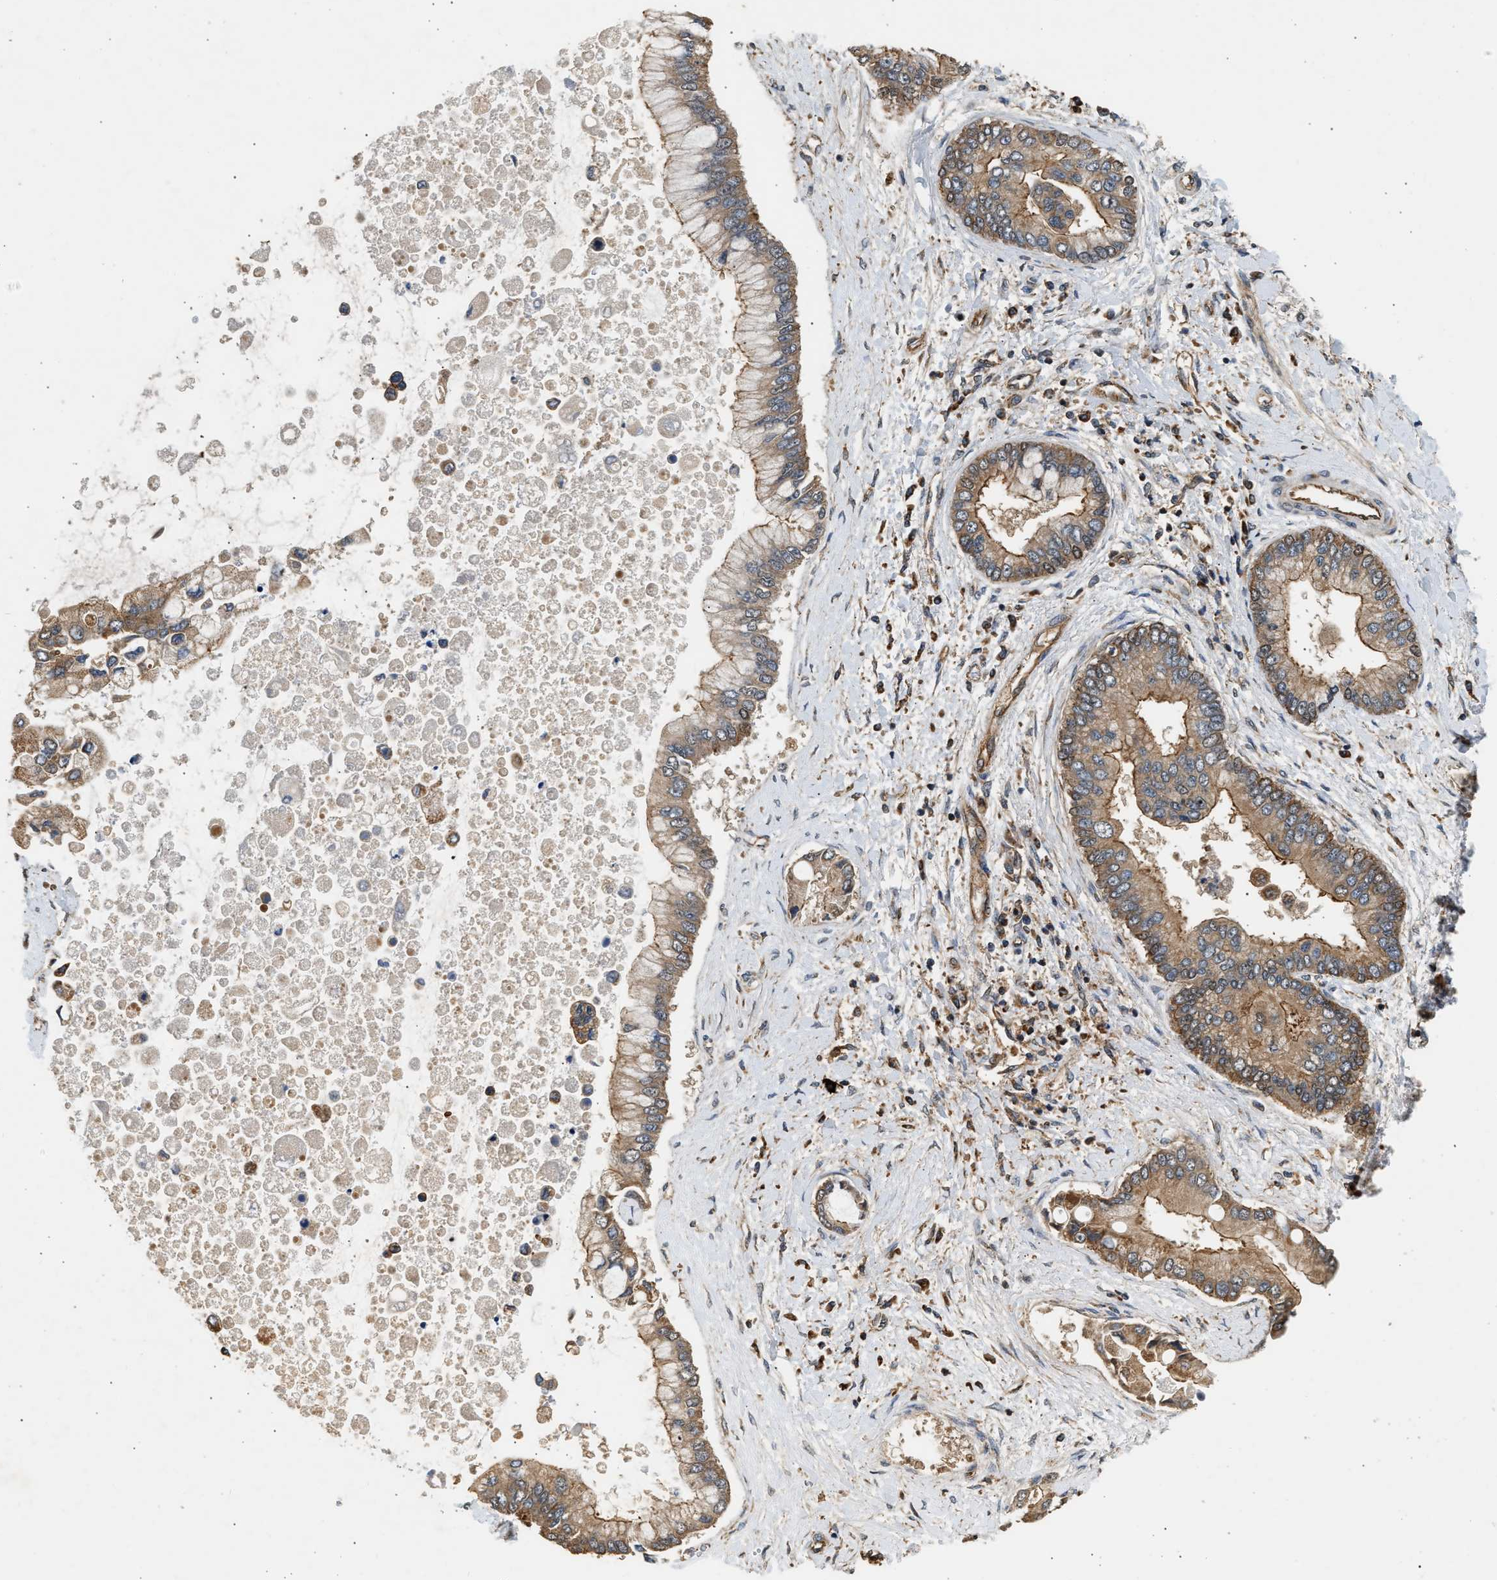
{"staining": {"intensity": "moderate", "quantity": ">75%", "location": "cytoplasmic/membranous"}, "tissue": "liver cancer", "cell_type": "Tumor cells", "image_type": "cancer", "snomed": [{"axis": "morphology", "description": "Cholangiocarcinoma"}, {"axis": "topography", "description": "Liver"}], "caption": "This micrograph displays immunohistochemistry (IHC) staining of cholangiocarcinoma (liver), with medium moderate cytoplasmic/membranous positivity in approximately >75% of tumor cells.", "gene": "DUSP14", "patient": {"sex": "male", "age": 50}}